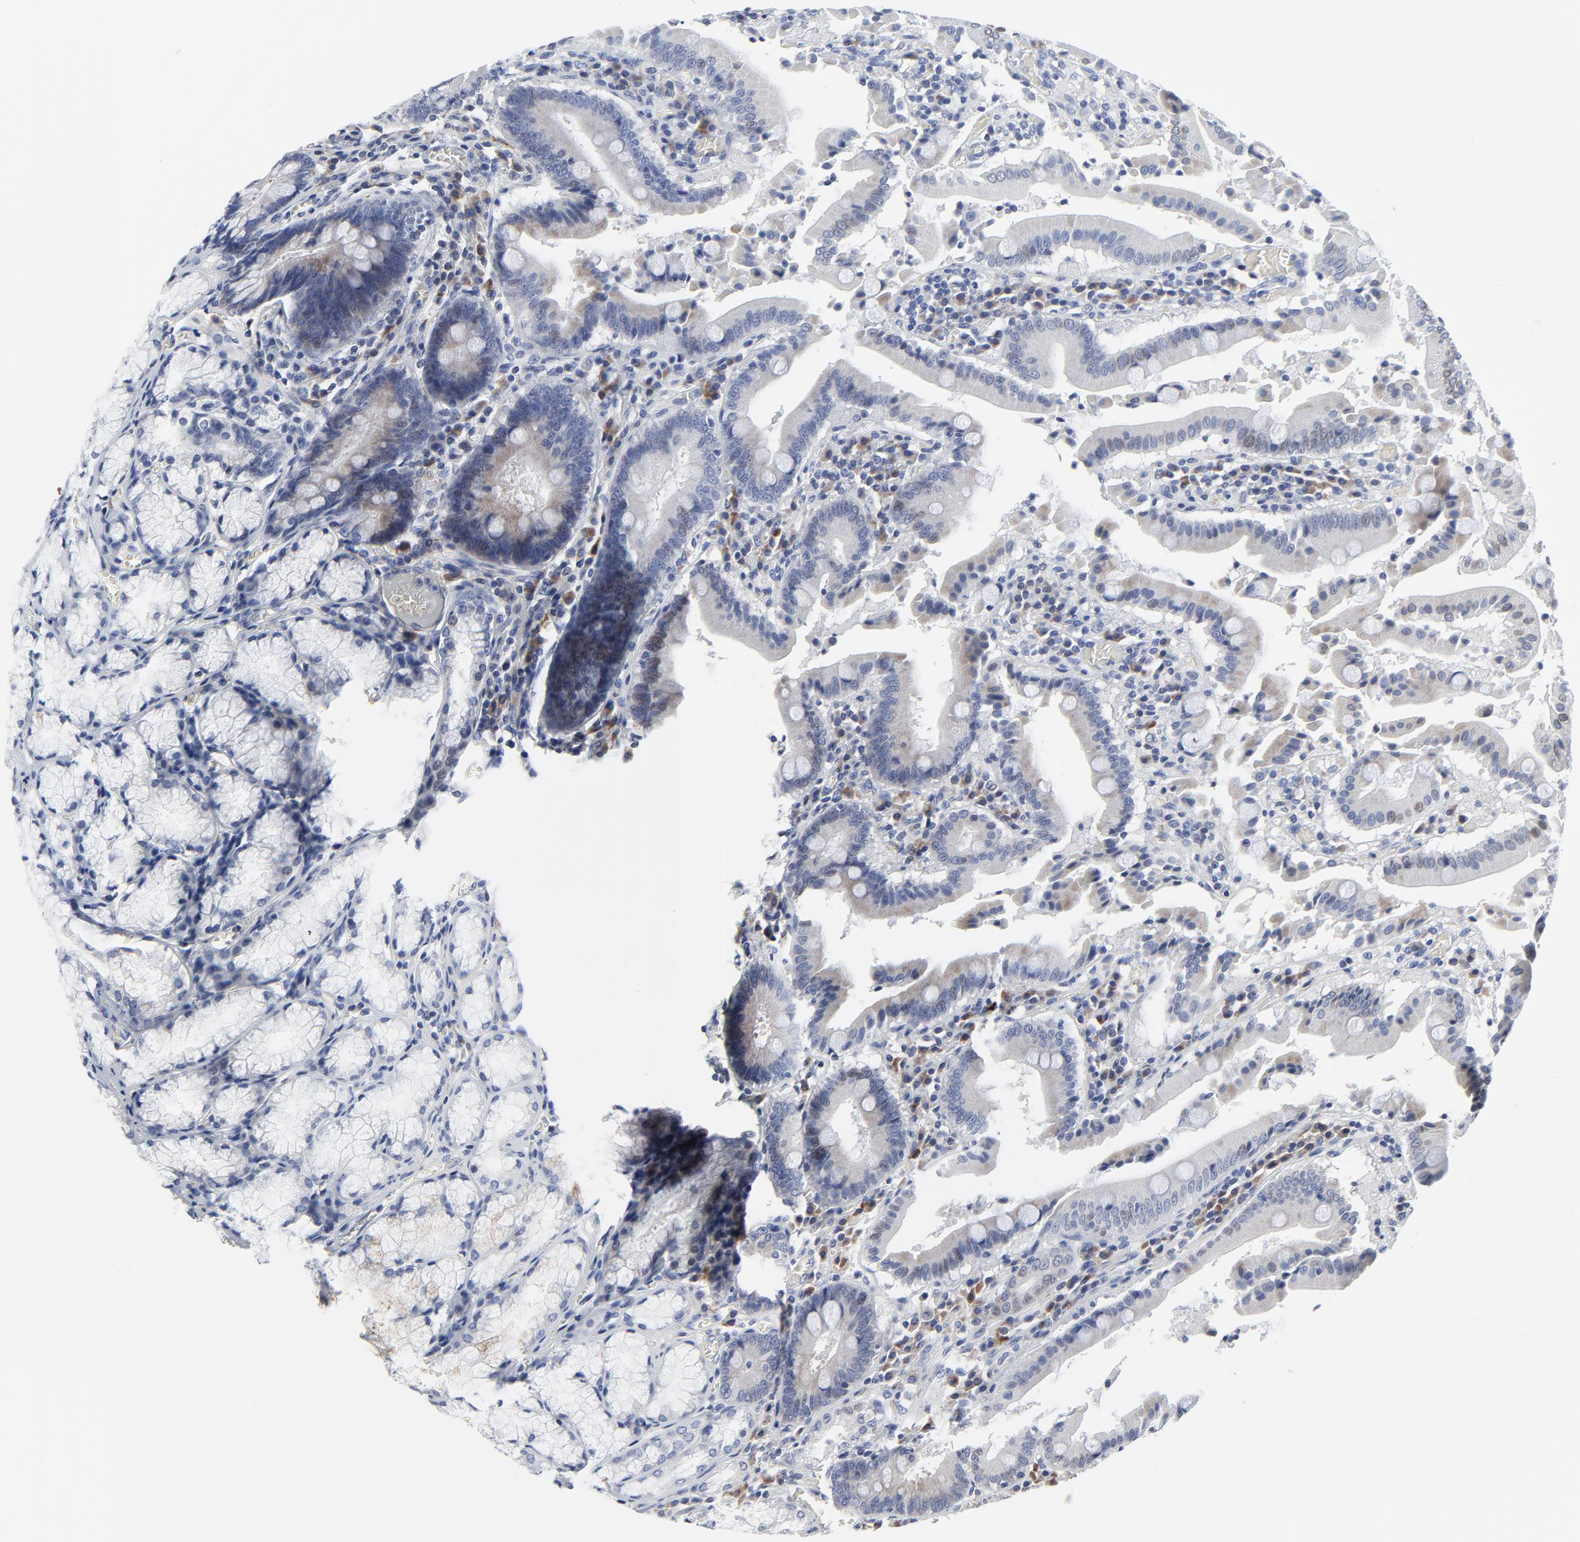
{"staining": {"intensity": "negative", "quantity": "none", "location": "none"}, "tissue": "stomach", "cell_type": "Glandular cells", "image_type": "normal", "snomed": [{"axis": "morphology", "description": "Normal tissue, NOS"}, {"axis": "topography", "description": "Stomach, lower"}], "caption": "DAB (3,3'-diaminobenzidine) immunohistochemical staining of unremarkable stomach demonstrates no significant staining in glandular cells. Brightfield microscopy of immunohistochemistry stained with DAB (brown) and hematoxylin (blue), captured at high magnification.", "gene": "NLGN3", "patient": {"sex": "male", "age": 56}}